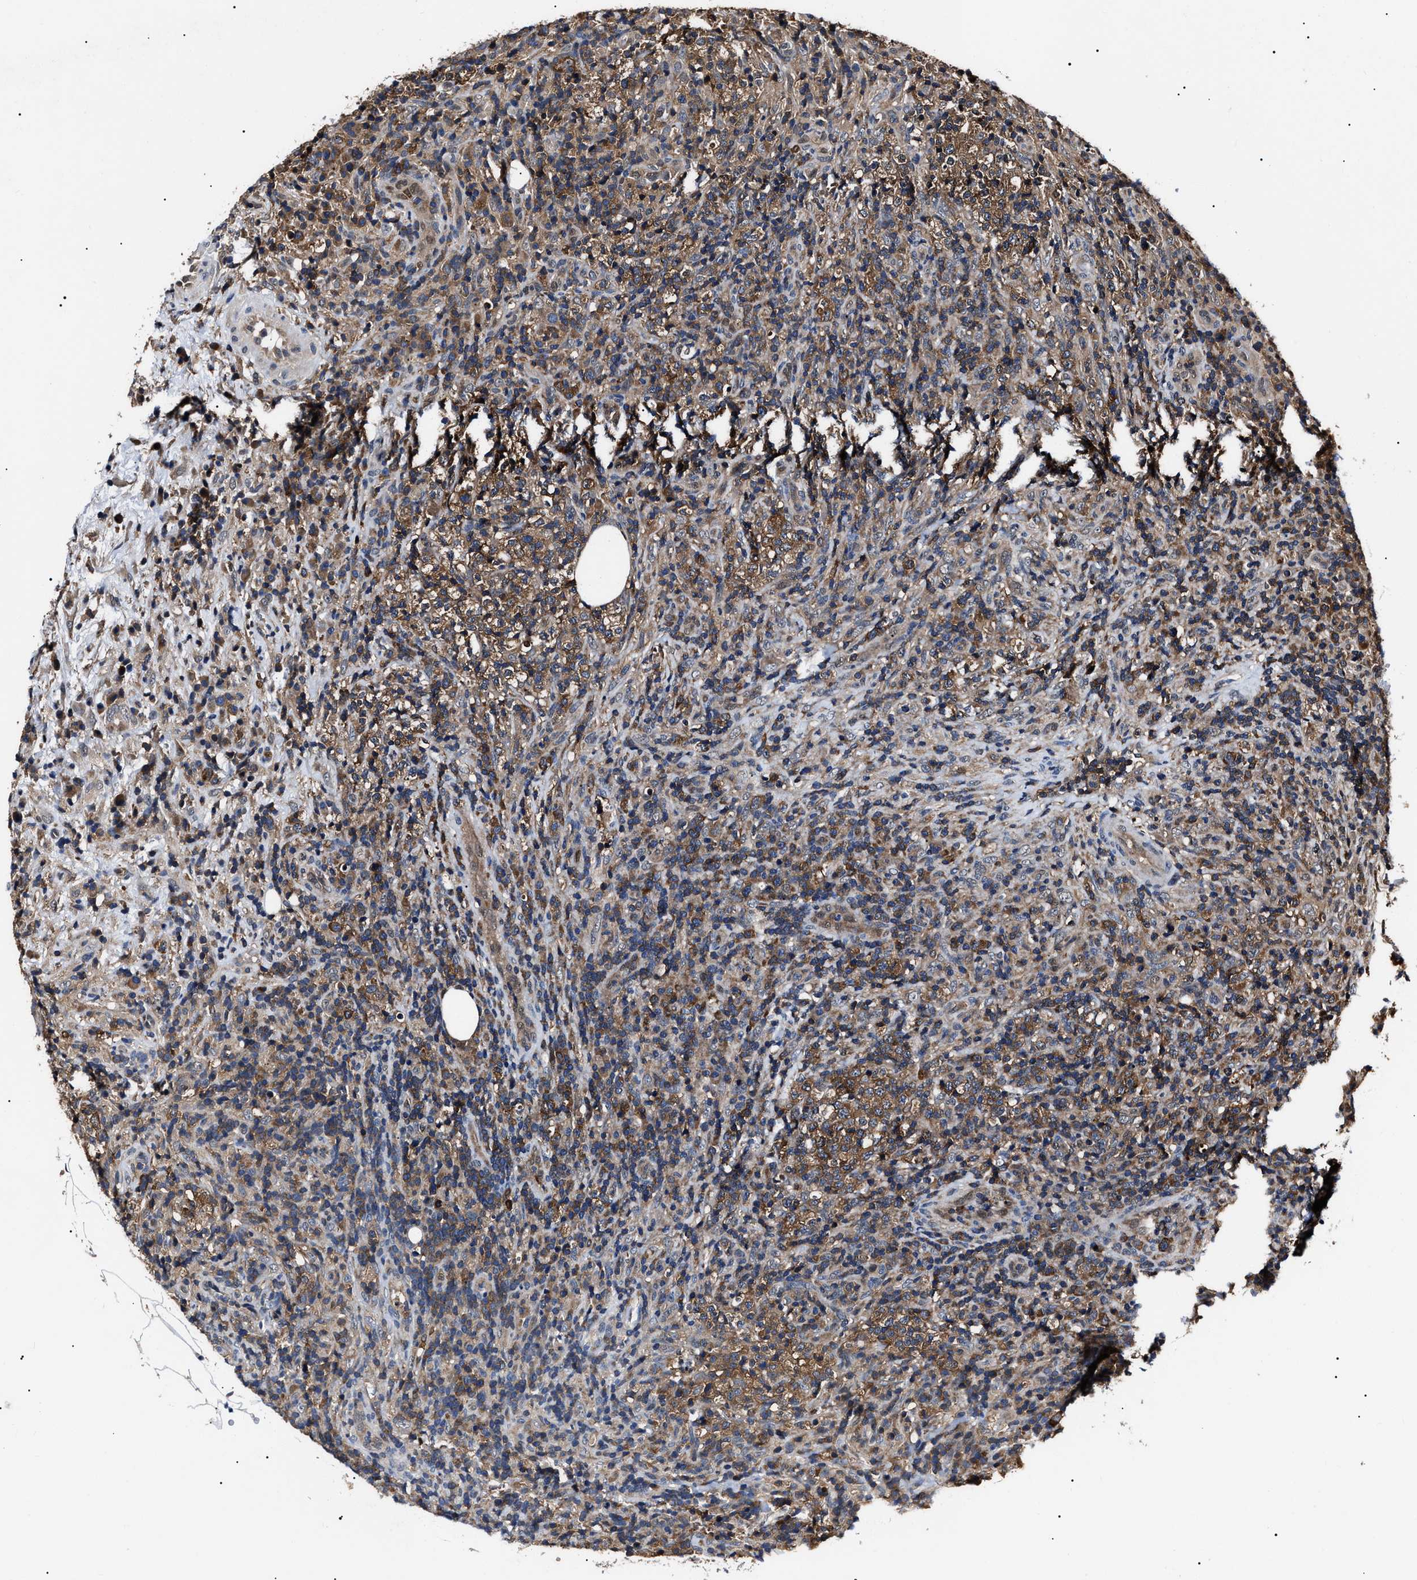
{"staining": {"intensity": "moderate", "quantity": ">75%", "location": "cytoplasmic/membranous"}, "tissue": "lymphoma", "cell_type": "Tumor cells", "image_type": "cancer", "snomed": [{"axis": "morphology", "description": "Malignant lymphoma, non-Hodgkin's type, High grade"}, {"axis": "topography", "description": "Lymph node"}], "caption": "The immunohistochemical stain shows moderate cytoplasmic/membranous positivity in tumor cells of high-grade malignant lymphoma, non-Hodgkin's type tissue.", "gene": "CCT8", "patient": {"sex": "female", "age": 76}}